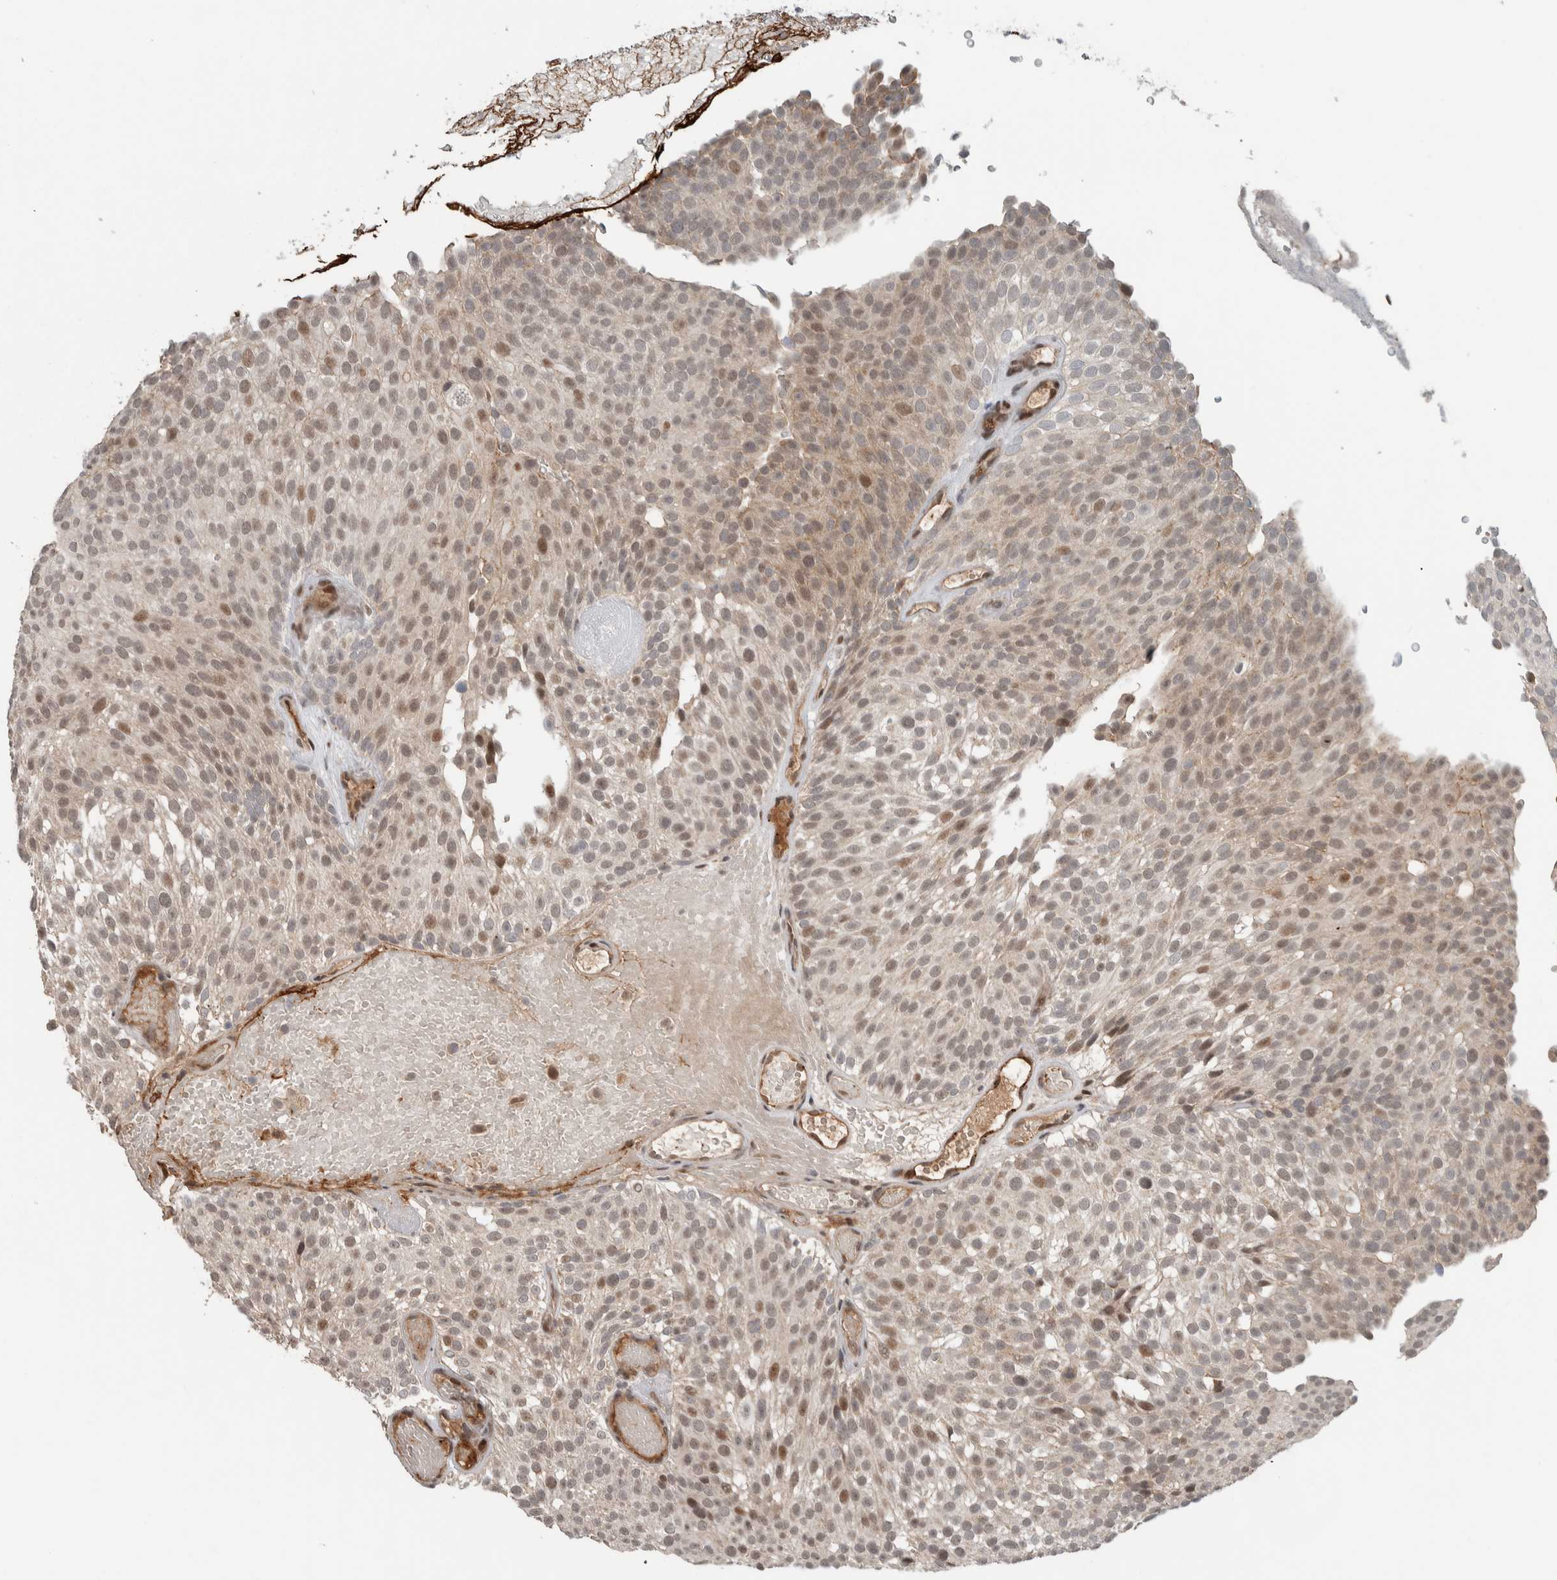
{"staining": {"intensity": "moderate", "quantity": "25%-75%", "location": "cytoplasmic/membranous,nuclear"}, "tissue": "urothelial cancer", "cell_type": "Tumor cells", "image_type": "cancer", "snomed": [{"axis": "morphology", "description": "Urothelial carcinoma, Low grade"}, {"axis": "topography", "description": "Urinary bladder"}], "caption": "Human urothelial cancer stained with a protein marker reveals moderate staining in tumor cells.", "gene": "ZFP91", "patient": {"sex": "male", "age": 78}}